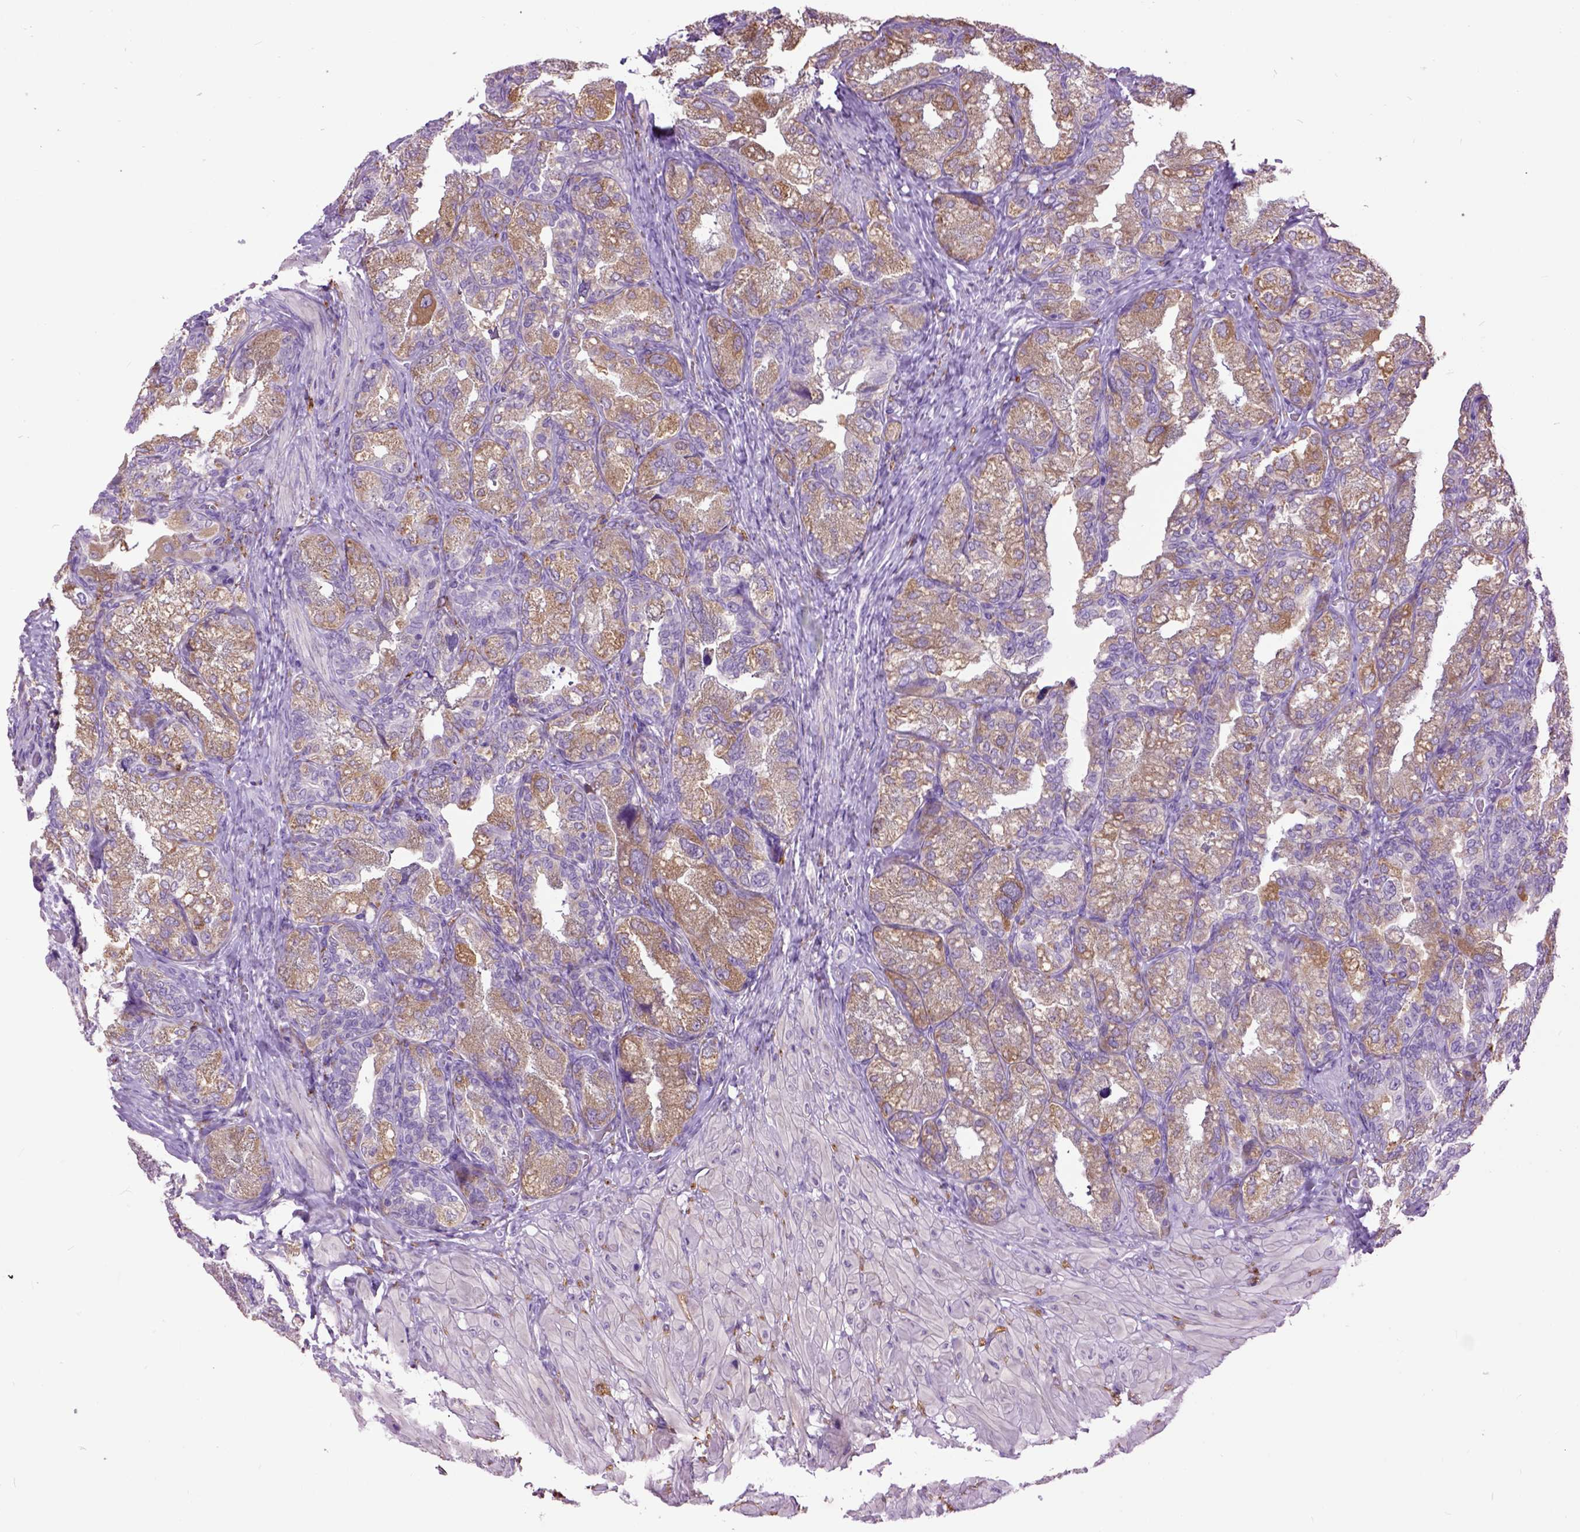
{"staining": {"intensity": "moderate", "quantity": "<25%", "location": "cytoplasmic/membranous"}, "tissue": "seminal vesicle", "cell_type": "Glandular cells", "image_type": "normal", "snomed": [{"axis": "morphology", "description": "Normal tissue, NOS"}, {"axis": "topography", "description": "Seminal veicle"}], "caption": "An image of human seminal vesicle stained for a protein displays moderate cytoplasmic/membranous brown staining in glandular cells.", "gene": "MAPT", "patient": {"sex": "male", "age": 57}}